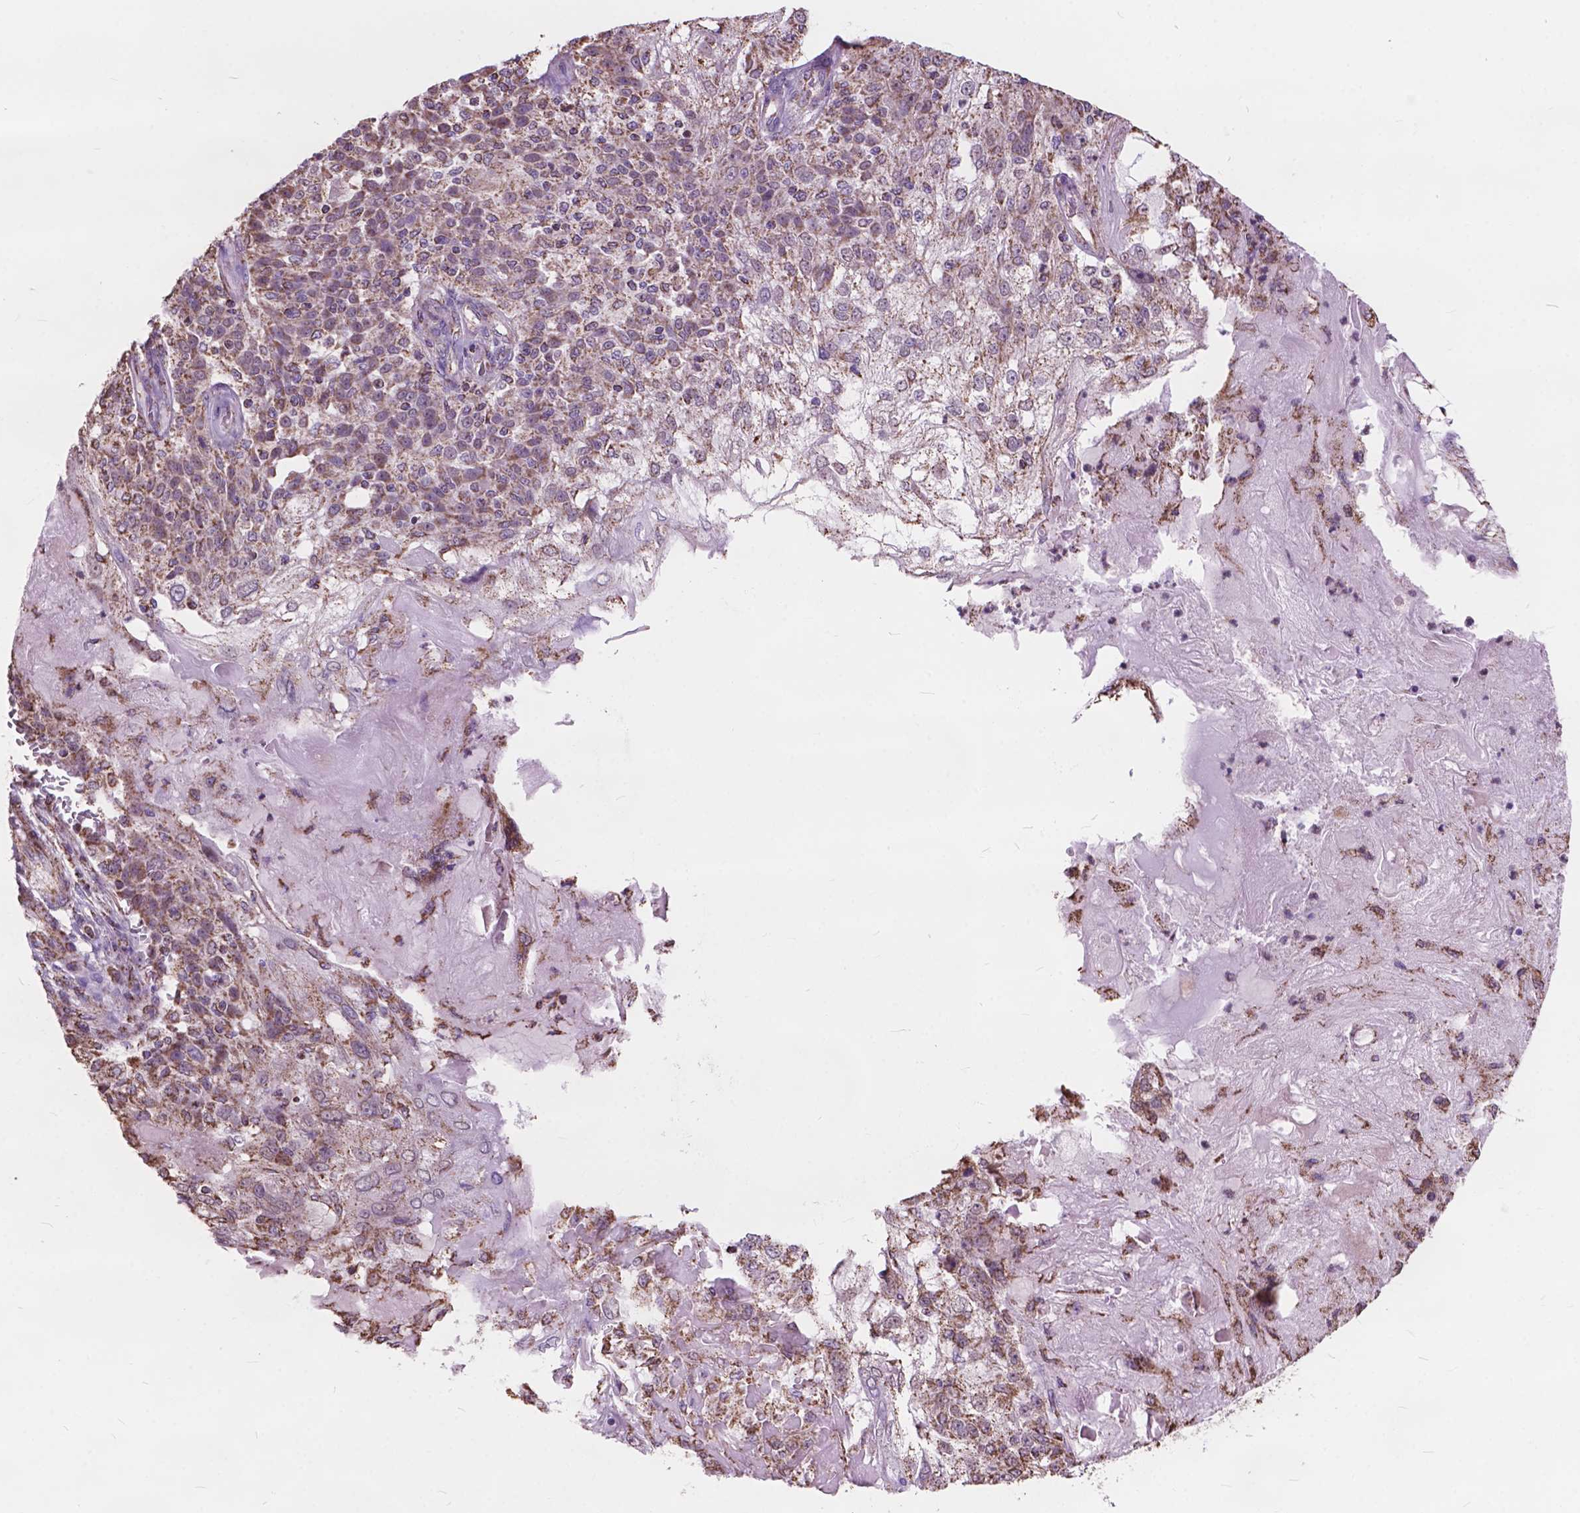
{"staining": {"intensity": "moderate", "quantity": "25%-75%", "location": "cytoplasmic/membranous"}, "tissue": "skin cancer", "cell_type": "Tumor cells", "image_type": "cancer", "snomed": [{"axis": "morphology", "description": "Normal tissue, NOS"}, {"axis": "morphology", "description": "Squamous cell carcinoma, NOS"}, {"axis": "topography", "description": "Skin"}], "caption": "About 25%-75% of tumor cells in squamous cell carcinoma (skin) demonstrate moderate cytoplasmic/membranous protein expression as visualized by brown immunohistochemical staining.", "gene": "SCOC", "patient": {"sex": "female", "age": 83}}